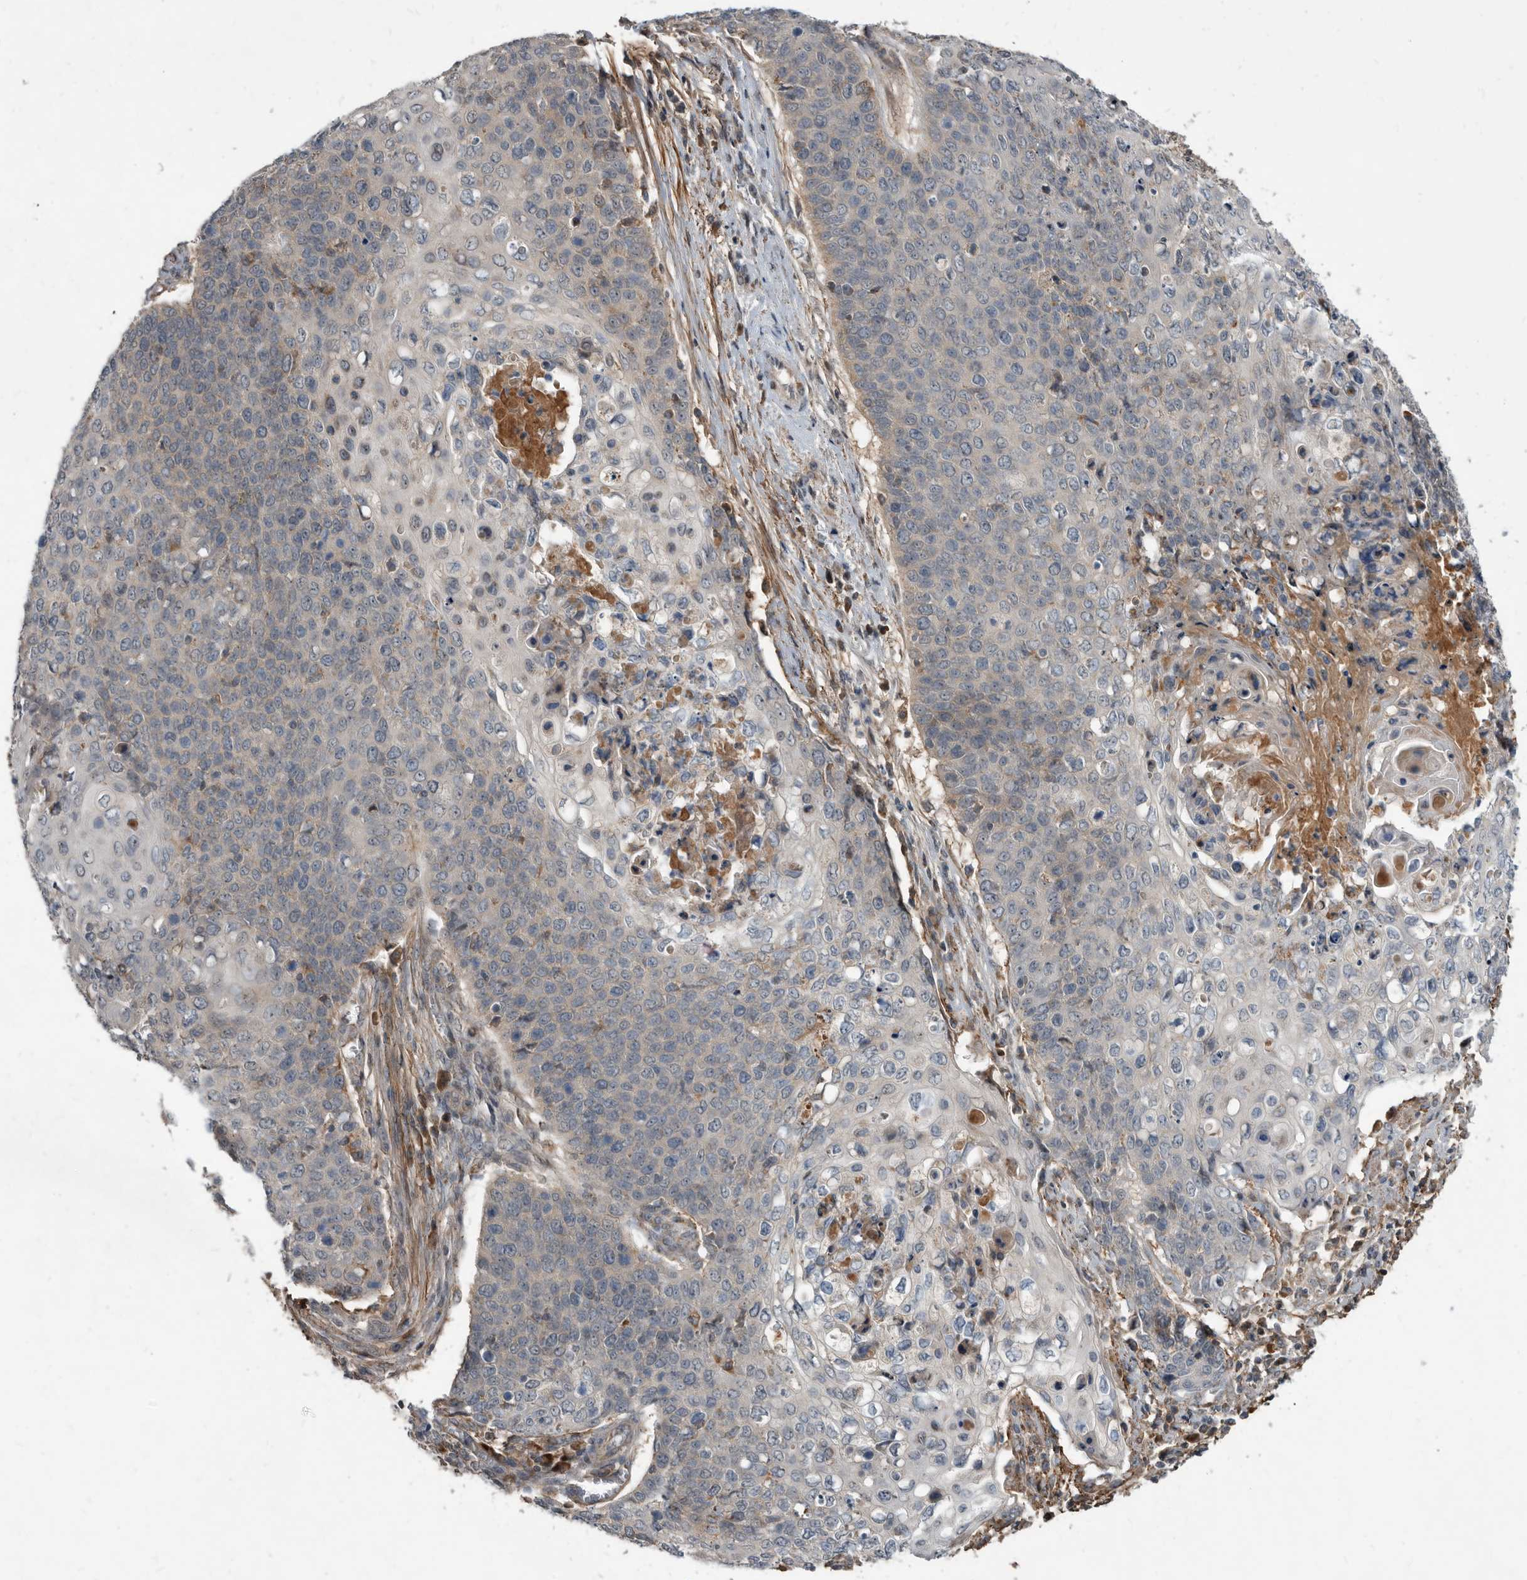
{"staining": {"intensity": "negative", "quantity": "none", "location": "none"}, "tissue": "cervical cancer", "cell_type": "Tumor cells", "image_type": "cancer", "snomed": [{"axis": "morphology", "description": "Squamous cell carcinoma, NOS"}, {"axis": "topography", "description": "Cervix"}], "caption": "Immunohistochemistry (IHC) image of neoplastic tissue: human cervical cancer stained with DAB (3,3'-diaminobenzidine) shows no significant protein staining in tumor cells.", "gene": "PI15", "patient": {"sex": "female", "age": 39}}